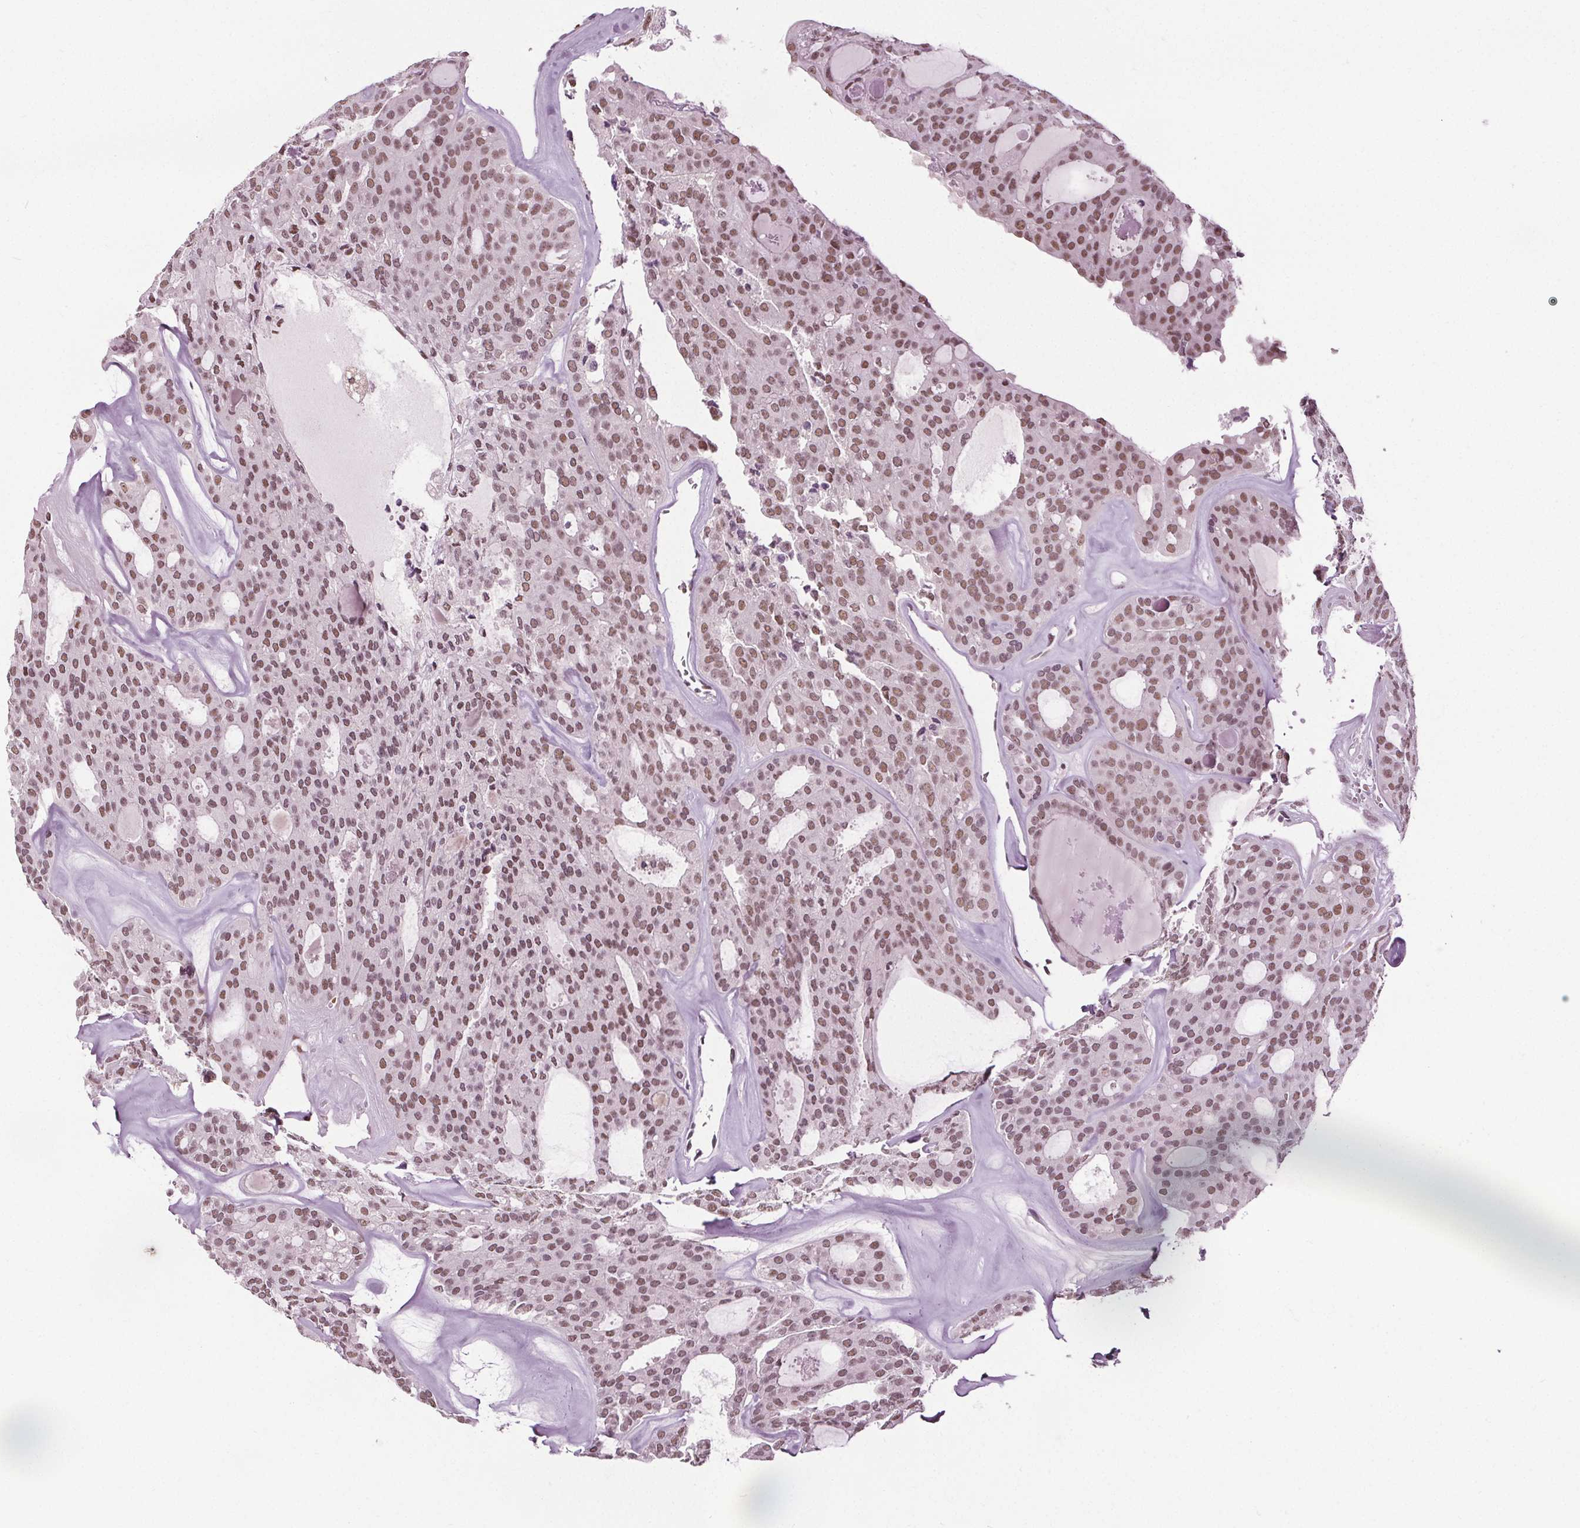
{"staining": {"intensity": "moderate", "quantity": ">75%", "location": "nuclear"}, "tissue": "thyroid cancer", "cell_type": "Tumor cells", "image_type": "cancer", "snomed": [{"axis": "morphology", "description": "Follicular adenoma carcinoma, NOS"}, {"axis": "topography", "description": "Thyroid gland"}], "caption": "DAB (3,3'-diaminobenzidine) immunohistochemical staining of thyroid cancer exhibits moderate nuclear protein staining in approximately >75% of tumor cells.", "gene": "IWS1", "patient": {"sex": "male", "age": 75}}